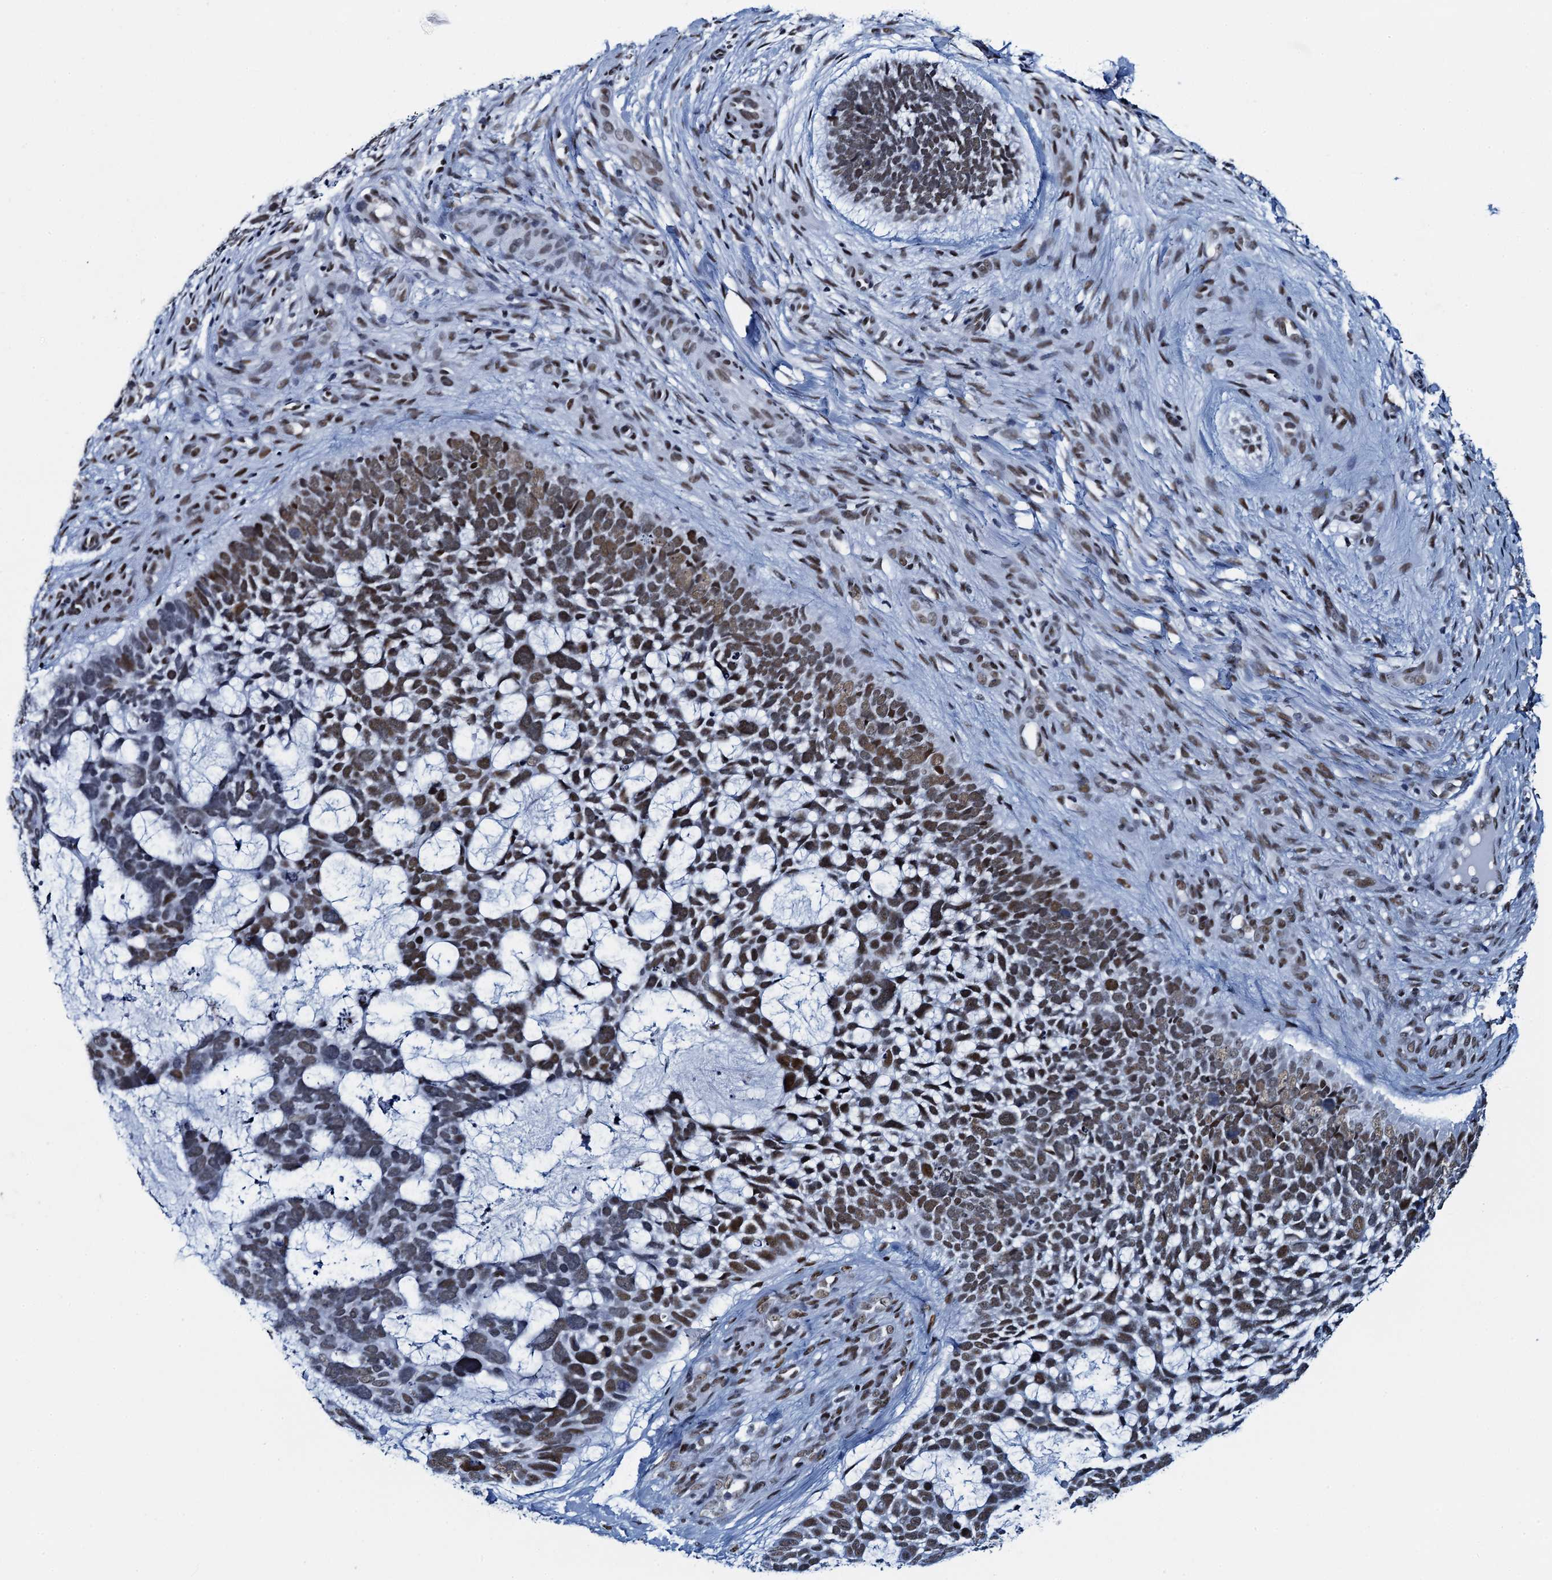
{"staining": {"intensity": "moderate", "quantity": ">75%", "location": "nuclear"}, "tissue": "skin cancer", "cell_type": "Tumor cells", "image_type": "cancer", "snomed": [{"axis": "morphology", "description": "Basal cell carcinoma"}, {"axis": "topography", "description": "Skin"}], "caption": "Immunohistochemical staining of human basal cell carcinoma (skin) demonstrates medium levels of moderate nuclear protein expression in about >75% of tumor cells.", "gene": "HNRNPUL2", "patient": {"sex": "male", "age": 88}}